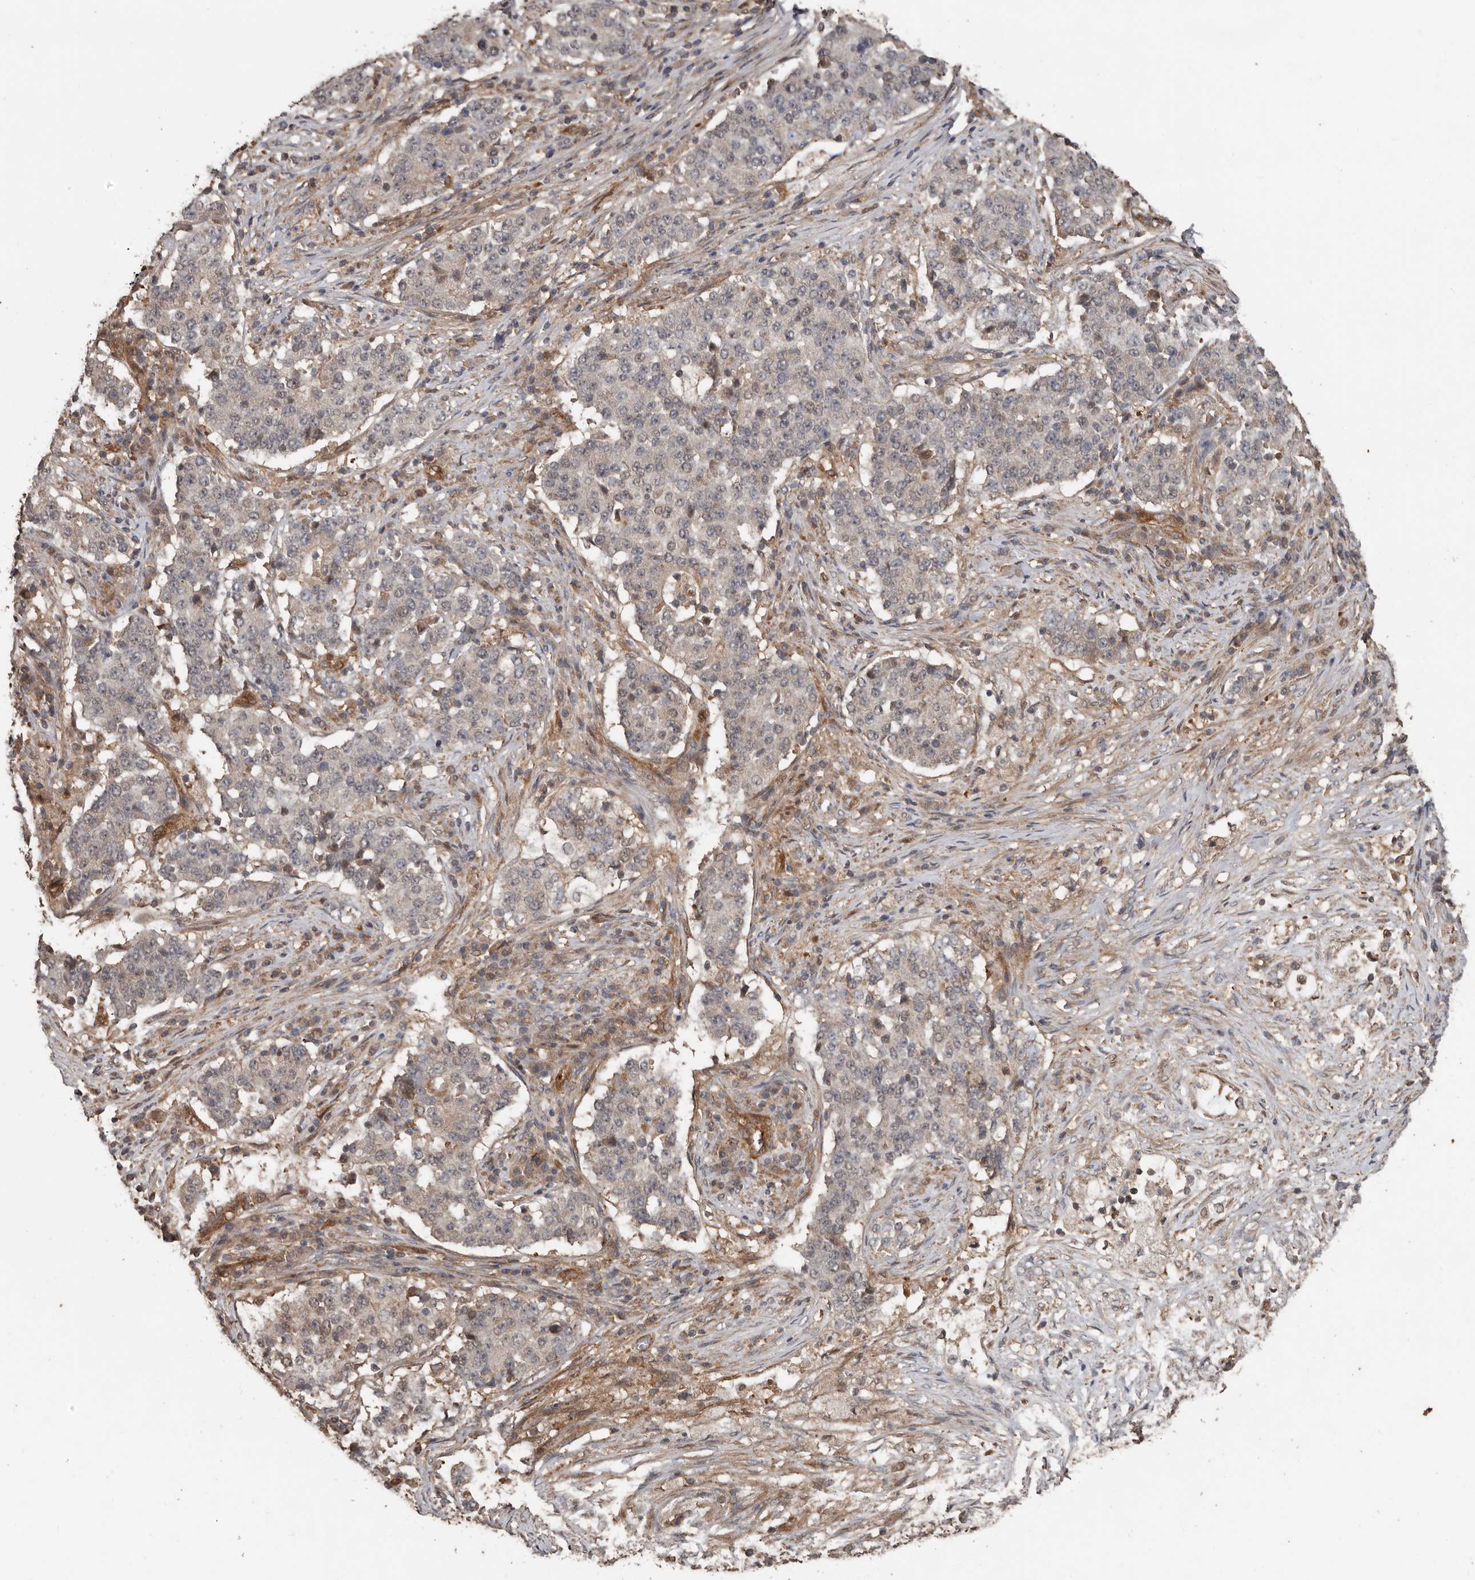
{"staining": {"intensity": "negative", "quantity": "none", "location": "none"}, "tissue": "stomach cancer", "cell_type": "Tumor cells", "image_type": "cancer", "snomed": [{"axis": "morphology", "description": "Adenocarcinoma, NOS"}, {"axis": "topography", "description": "Stomach"}], "caption": "A high-resolution histopathology image shows IHC staining of stomach adenocarcinoma, which demonstrates no significant positivity in tumor cells.", "gene": "EXOC3L1", "patient": {"sex": "male", "age": 59}}